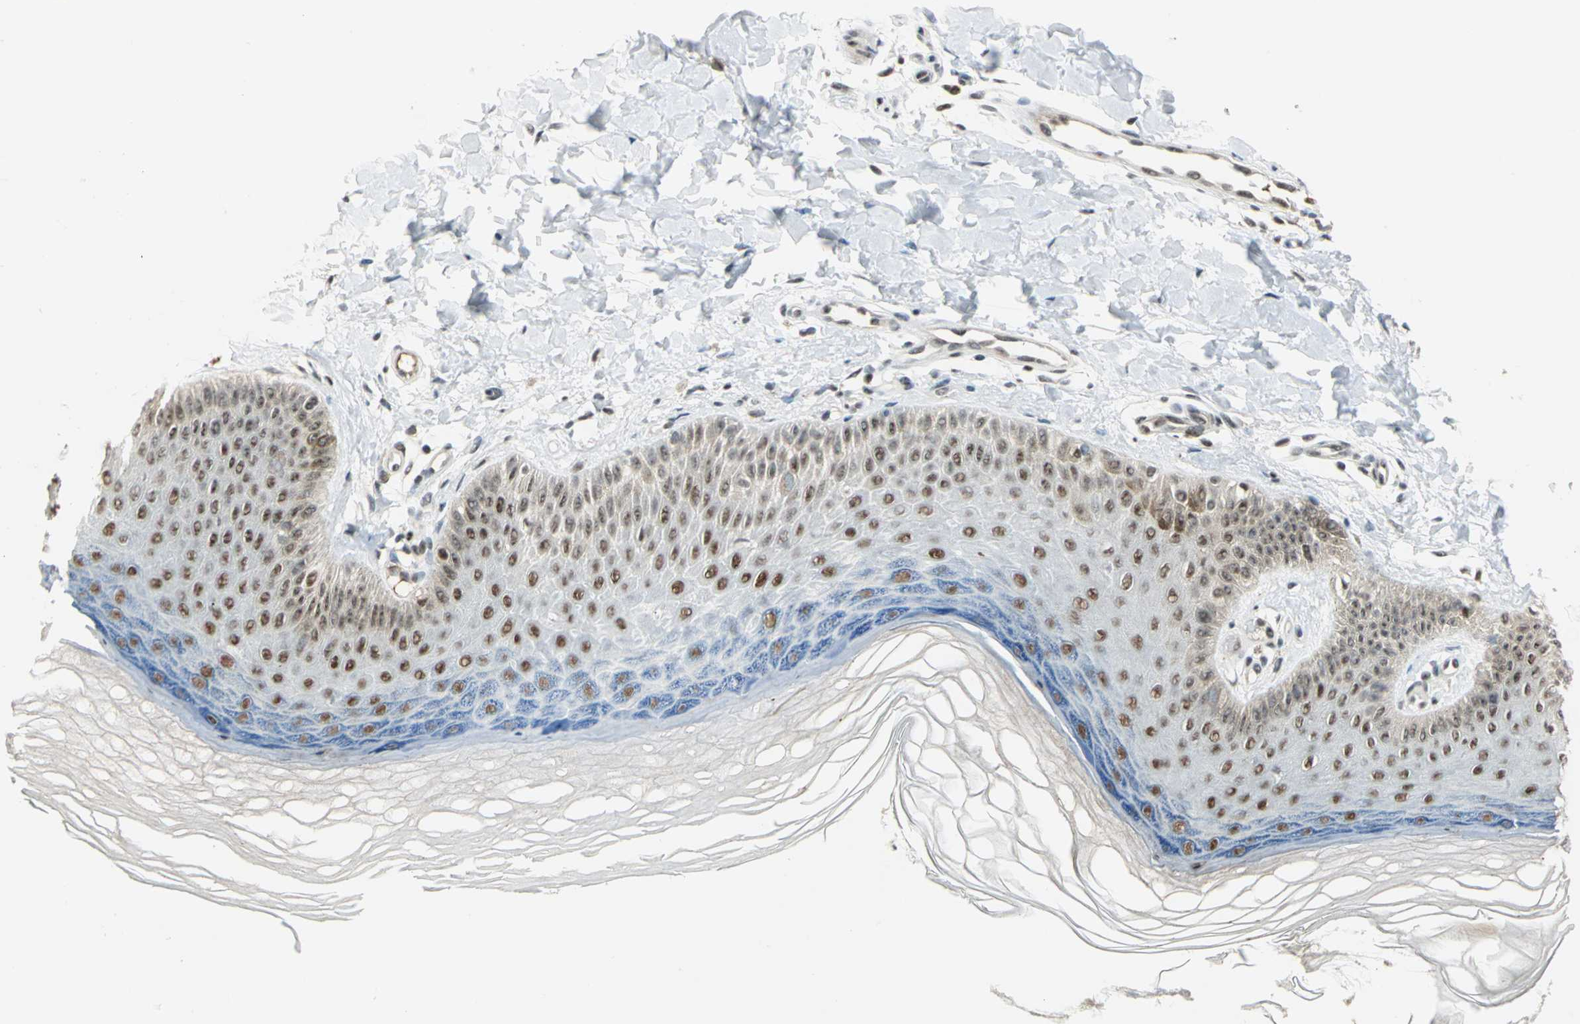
{"staining": {"intensity": "weak", "quantity": "25%-75%", "location": "nuclear"}, "tissue": "skin", "cell_type": "Fibroblasts", "image_type": "normal", "snomed": [{"axis": "morphology", "description": "Normal tissue, NOS"}, {"axis": "topography", "description": "Skin"}], "caption": "High-magnification brightfield microscopy of unremarkable skin stained with DAB (3,3'-diaminobenzidine) (brown) and counterstained with hematoxylin (blue). fibroblasts exhibit weak nuclear expression is seen in about25%-75% of cells.", "gene": "CCNT1", "patient": {"sex": "male", "age": 26}}